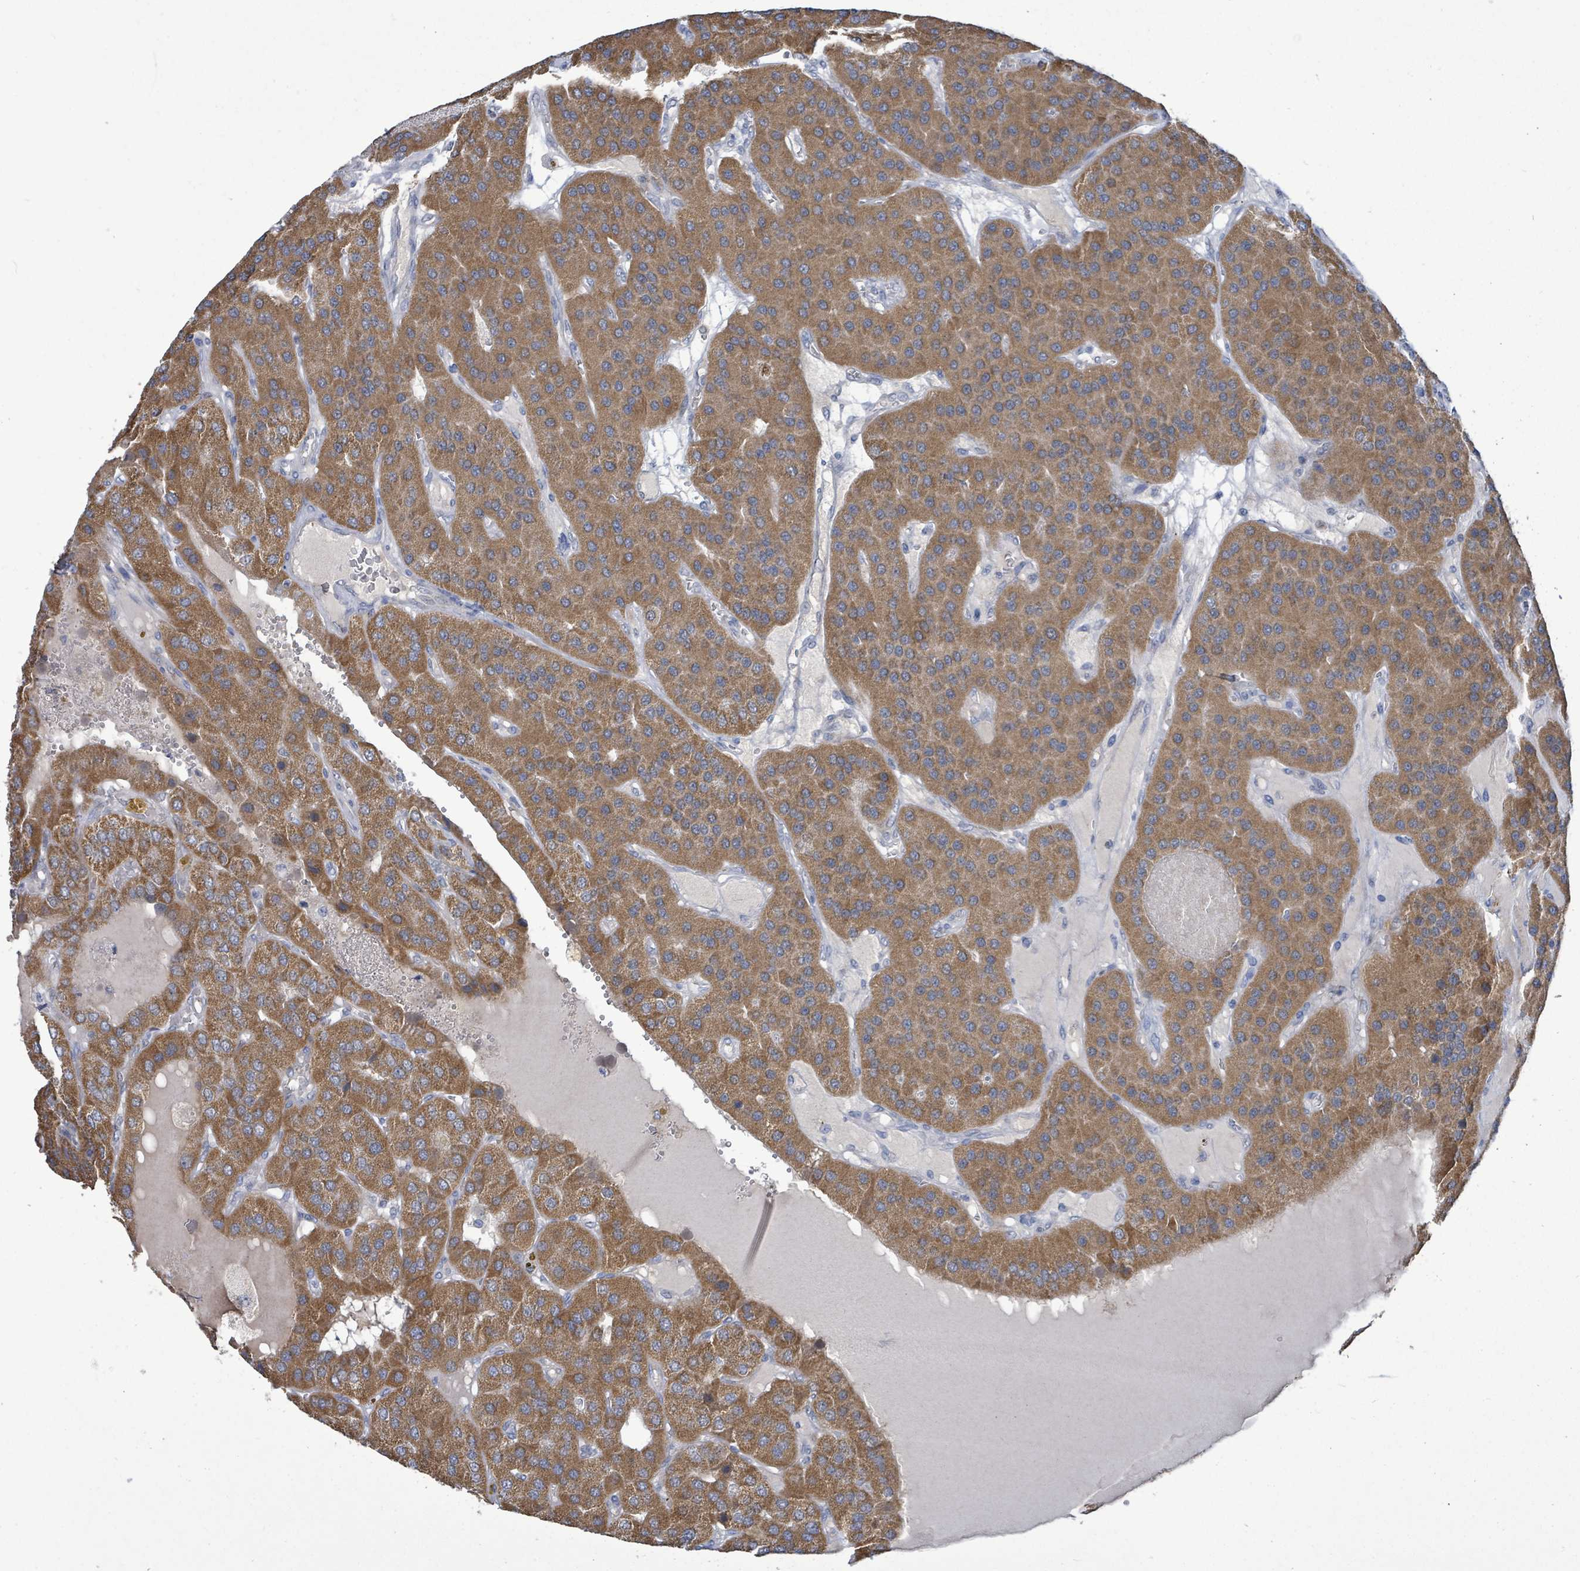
{"staining": {"intensity": "moderate", "quantity": ">75%", "location": "cytoplasmic/membranous"}, "tissue": "parathyroid gland", "cell_type": "Glandular cells", "image_type": "normal", "snomed": [{"axis": "morphology", "description": "Normal tissue, NOS"}, {"axis": "morphology", "description": "Adenoma, NOS"}, {"axis": "topography", "description": "Parathyroid gland"}], "caption": "IHC histopathology image of normal human parathyroid gland stained for a protein (brown), which reveals medium levels of moderate cytoplasmic/membranous expression in approximately >75% of glandular cells.", "gene": "ZFPM1", "patient": {"sex": "female", "age": 86}}